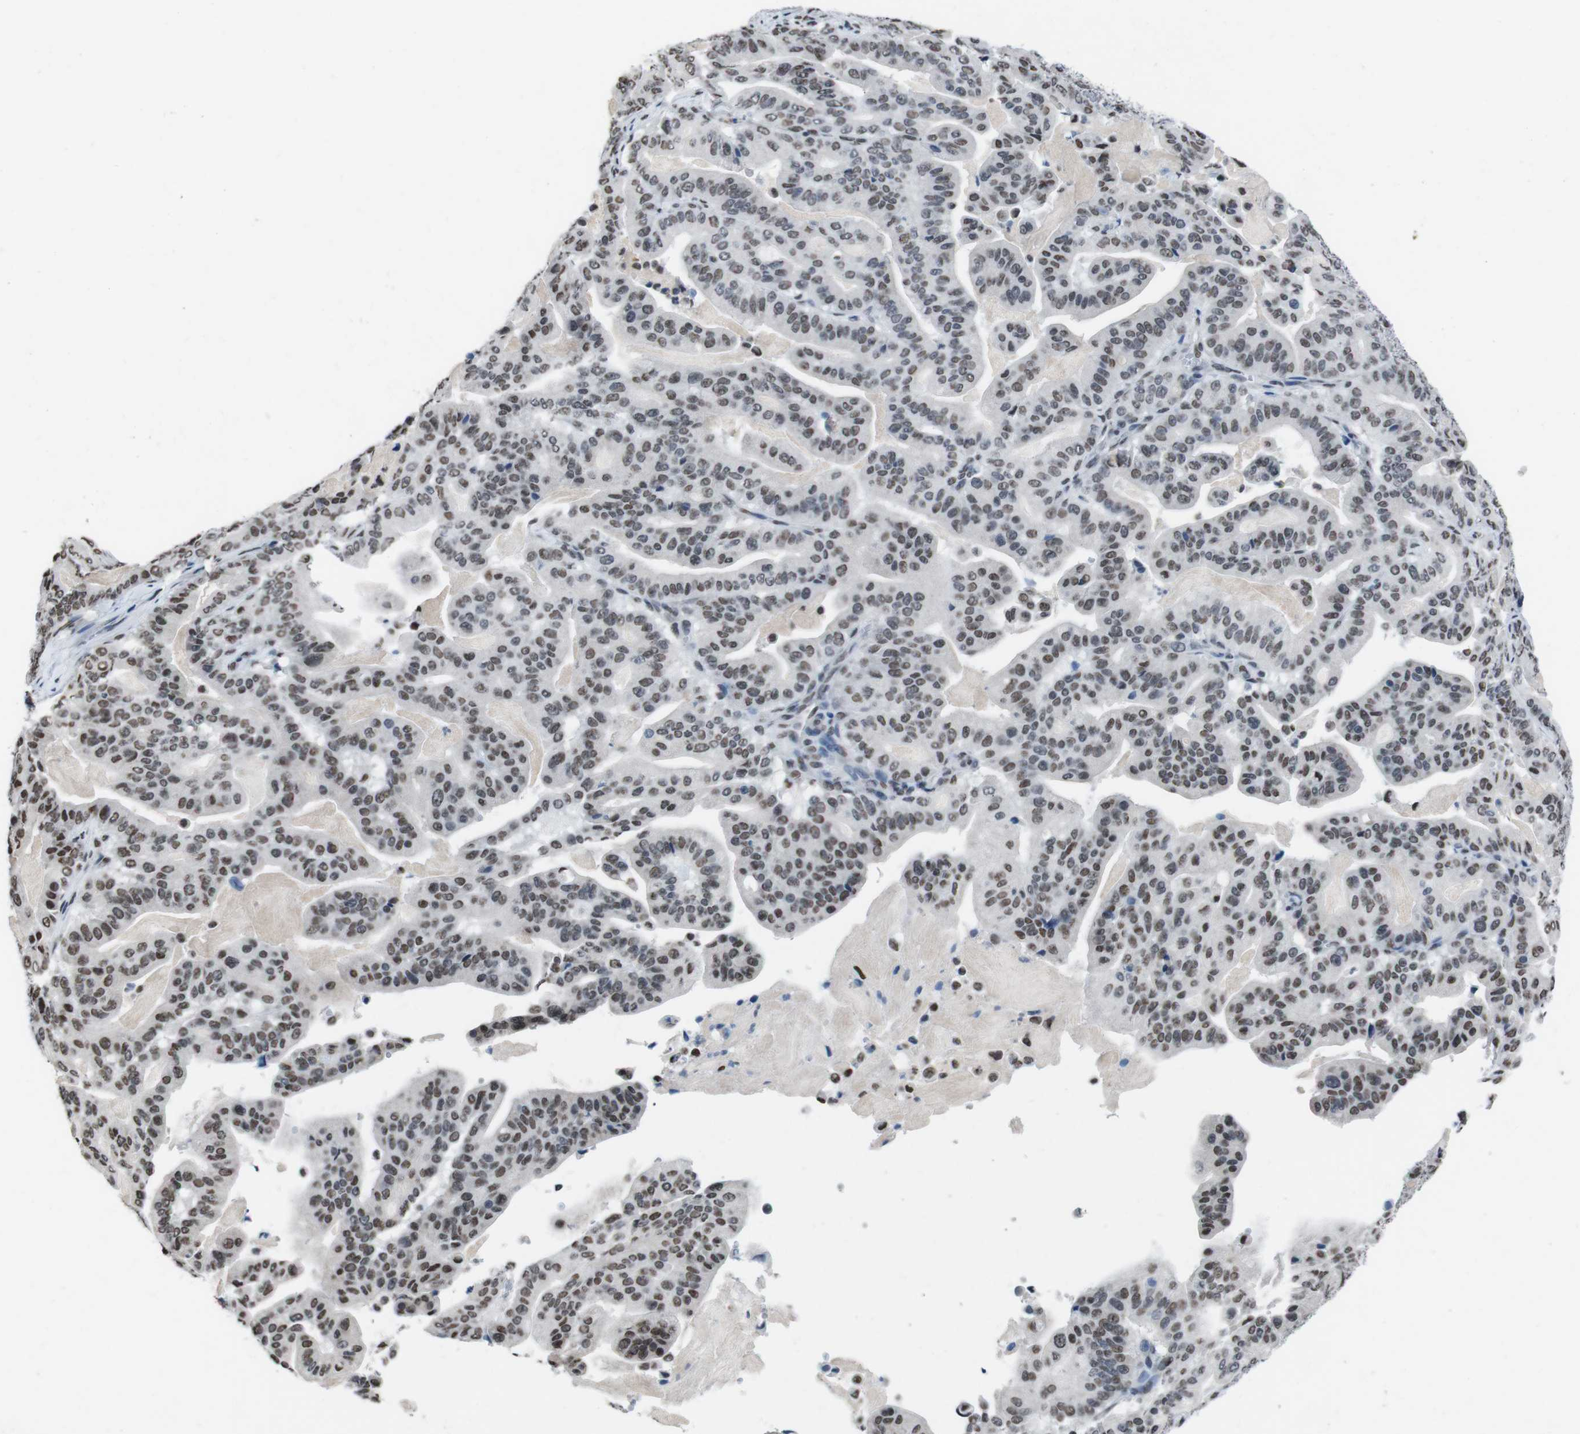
{"staining": {"intensity": "moderate", "quantity": ">75%", "location": "nuclear"}, "tissue": "pancreatic cancer", "cell_type": "Tumor cells", "image_type": "cancer", "snomed": [{"axis": "morphology", "description": "Adenocarcinoma, NOS"}, {"axis": "topography", "description": "Pancreas"}], "caption": "Human pancreatic adenocarcinoma stained with a brown dye displays moderate nuclear positive expression in about >75% of tumor cells.", "gene": "PIP4P2", "patient": {"sex": "male", "age": 63}}